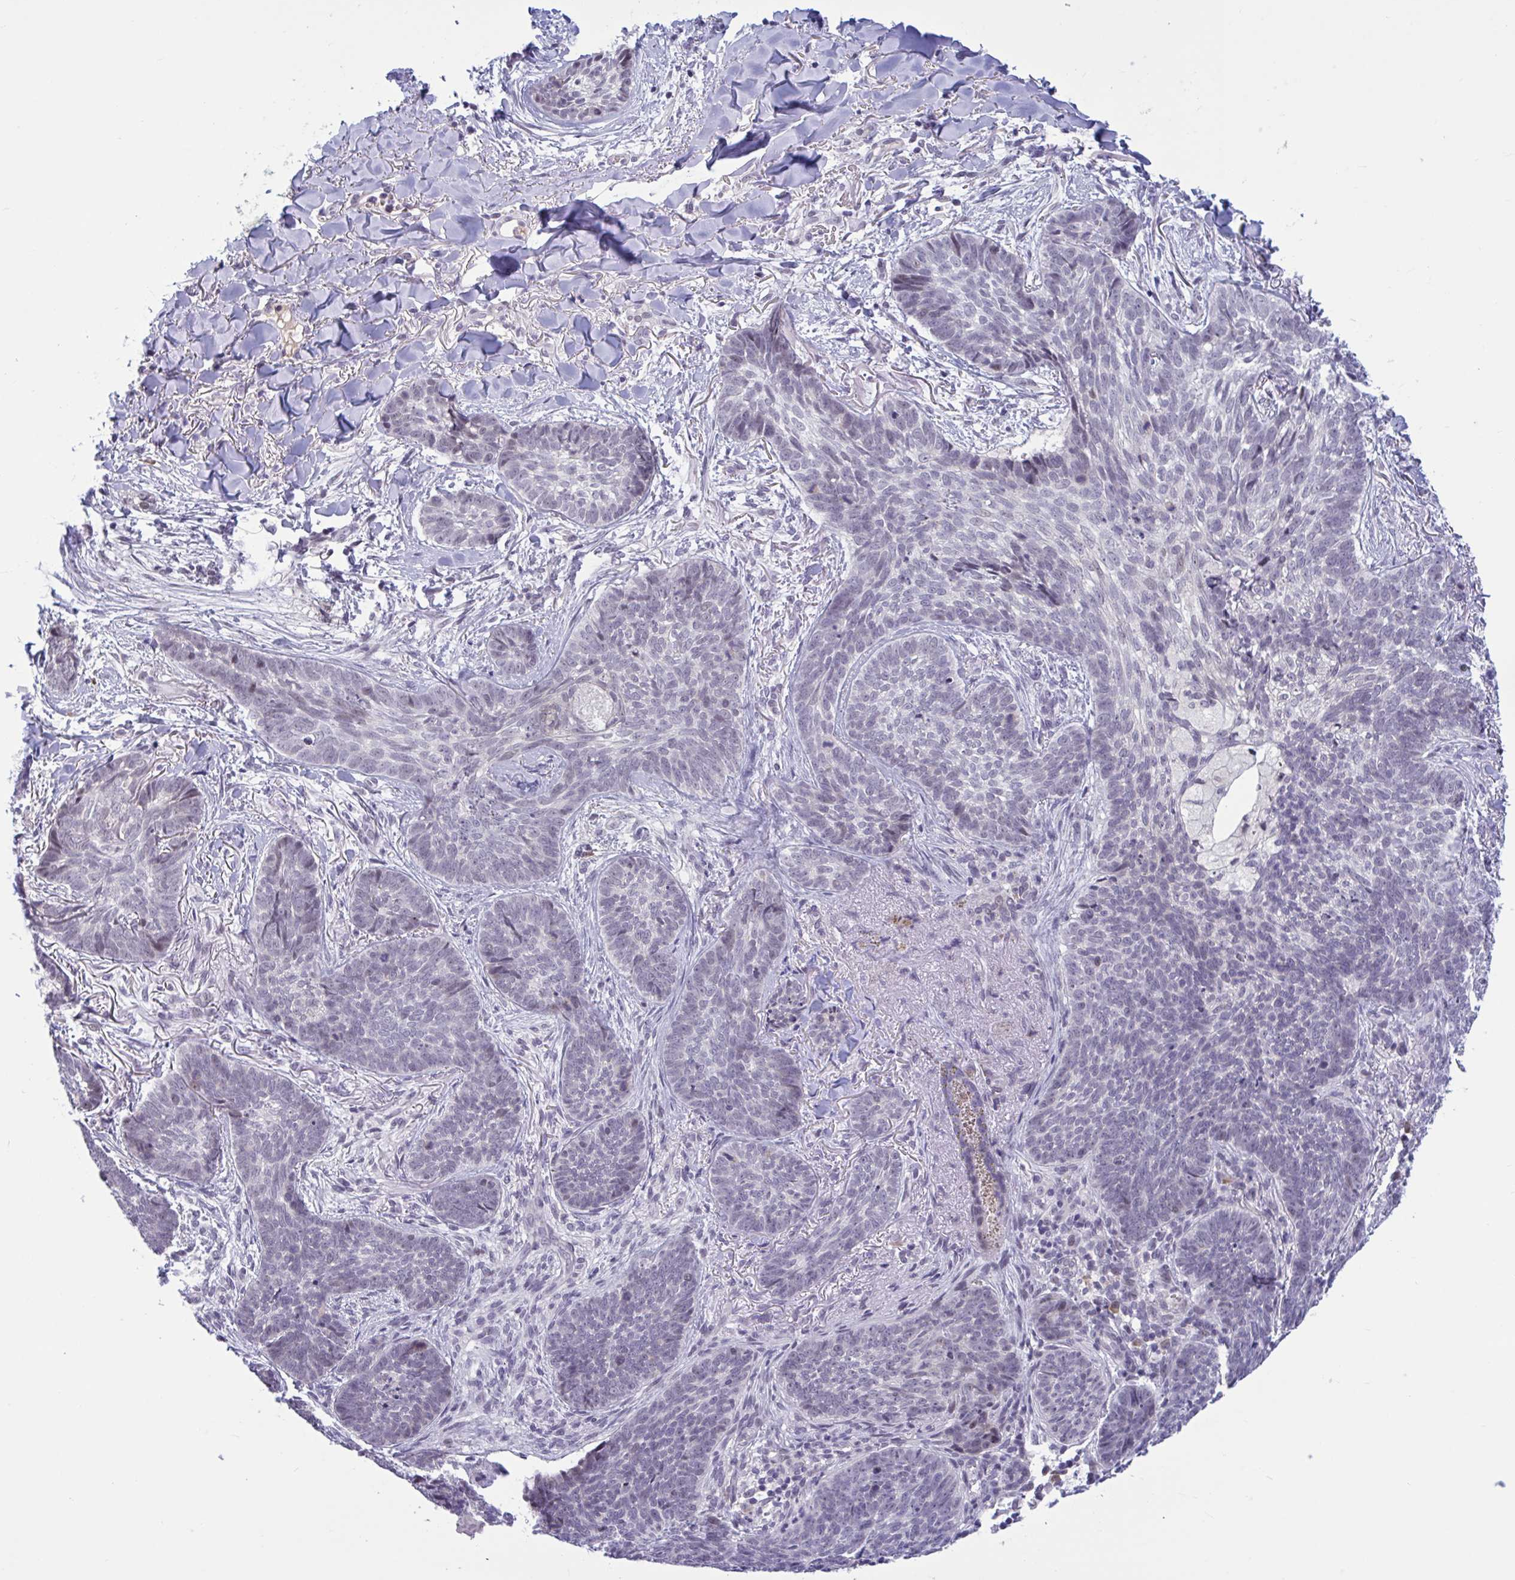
{"staining": {"intensity": "negative", "quantity": "none", "location": "none"}, "tissue": "skin cancer", "cell_type": "Tumor cells", "image_type": "cancer", "snomed": [{"axis": "morphology", "description": "Basal cell carcinoma"}, {"axis": "topography", "description": "Skin"}, {"axis": "topography", "description": "Skin of face"}], "caption": "Basal cell carcinoma (skin) was stained to show a protein in brown. There is no significant positivity in tumor cells.", "gene": "CNGB3", "patient": {"sex": "male", "age": 88}}